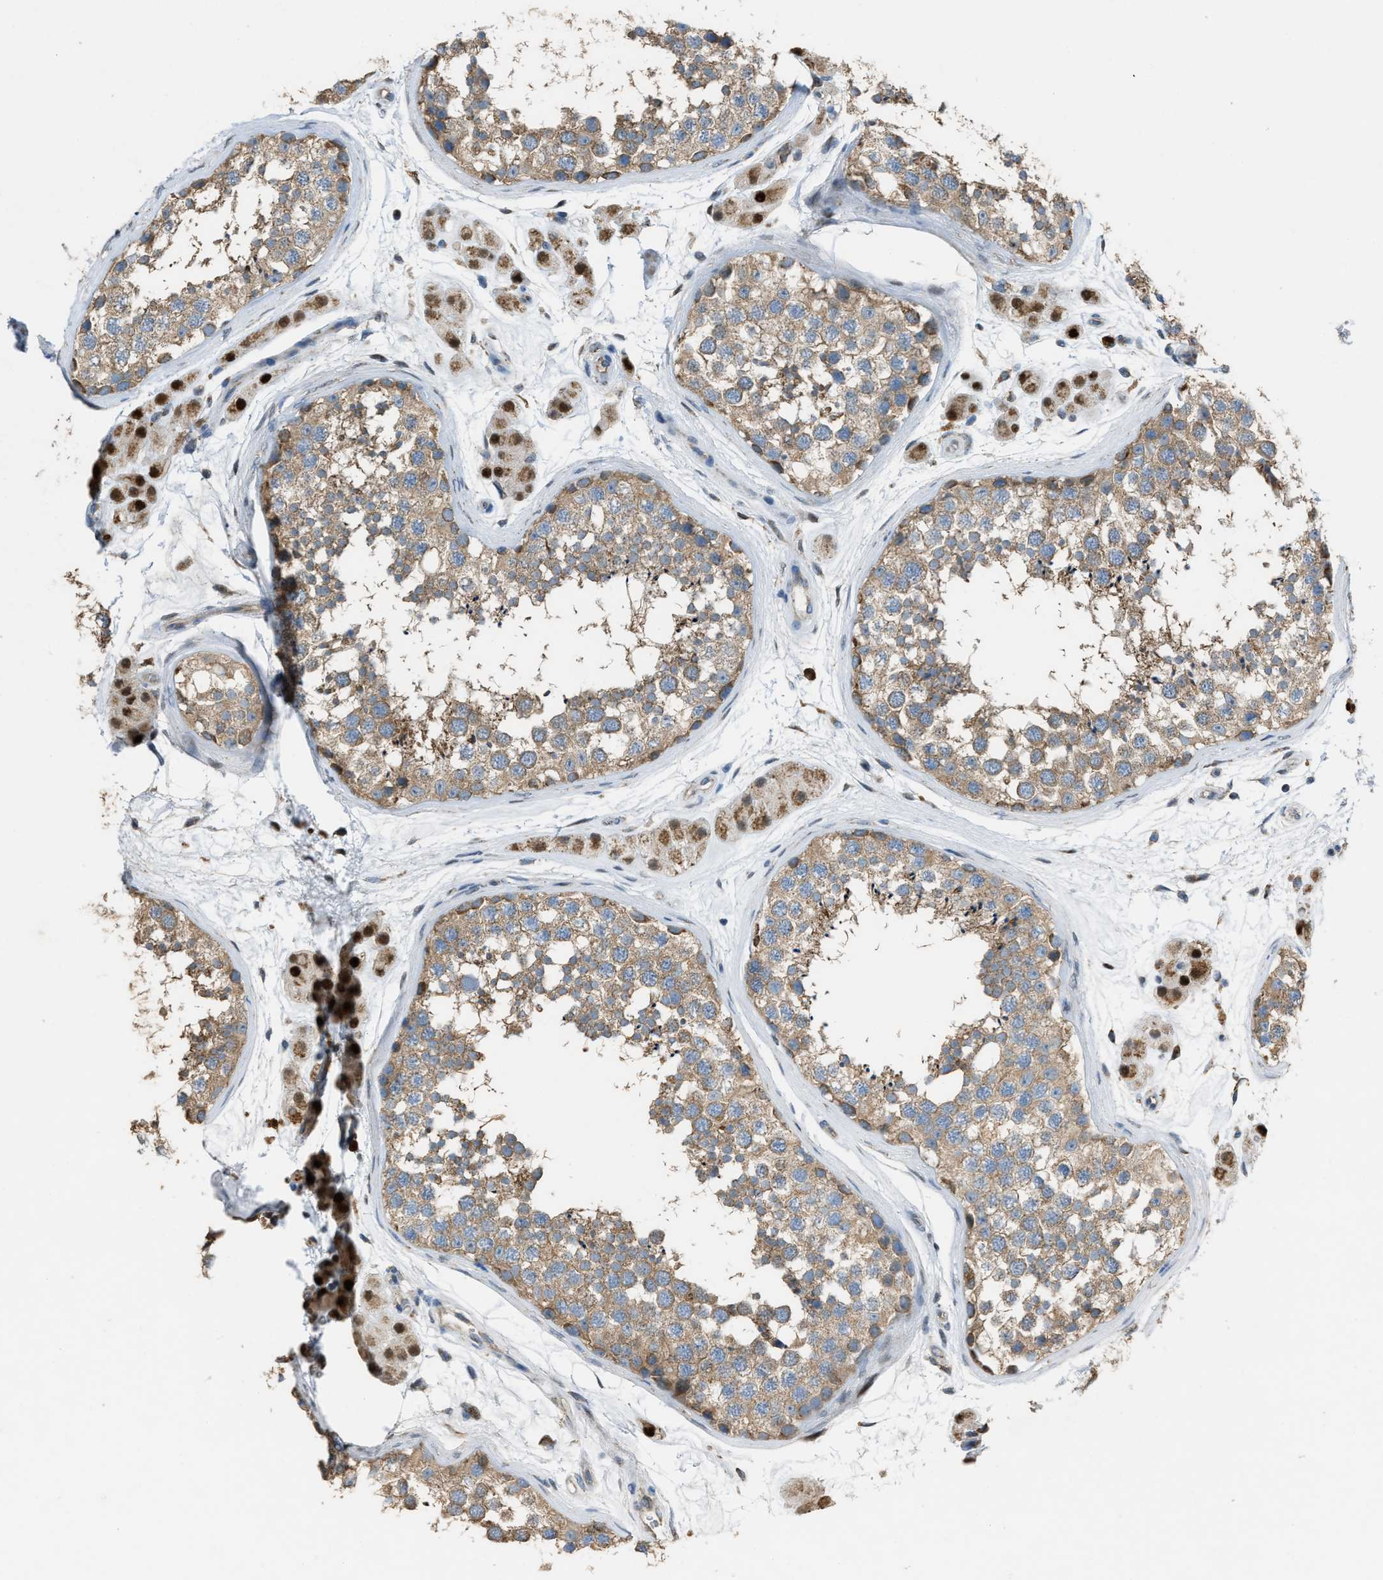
{"staining": {"intensity": "weak", "quantity": ">75%", "location": "cytoplasmic/membranous"}, "tissue": "testis", "cell_type": "Cells in seminiferous ducts", "image_type": "normal", "snomed": [{"axis": "morphology", "description": "Normal tissue, NOS"}, {"axis": "topography", "description": "Testis"}], "caption": "Weak cytoplasmic/membranous positivity is seen in about >75% of cells in seminiferous ducts in benign testis.", "gene": "SLC25A11", "patient": {"sex": "male", "age": 56}}